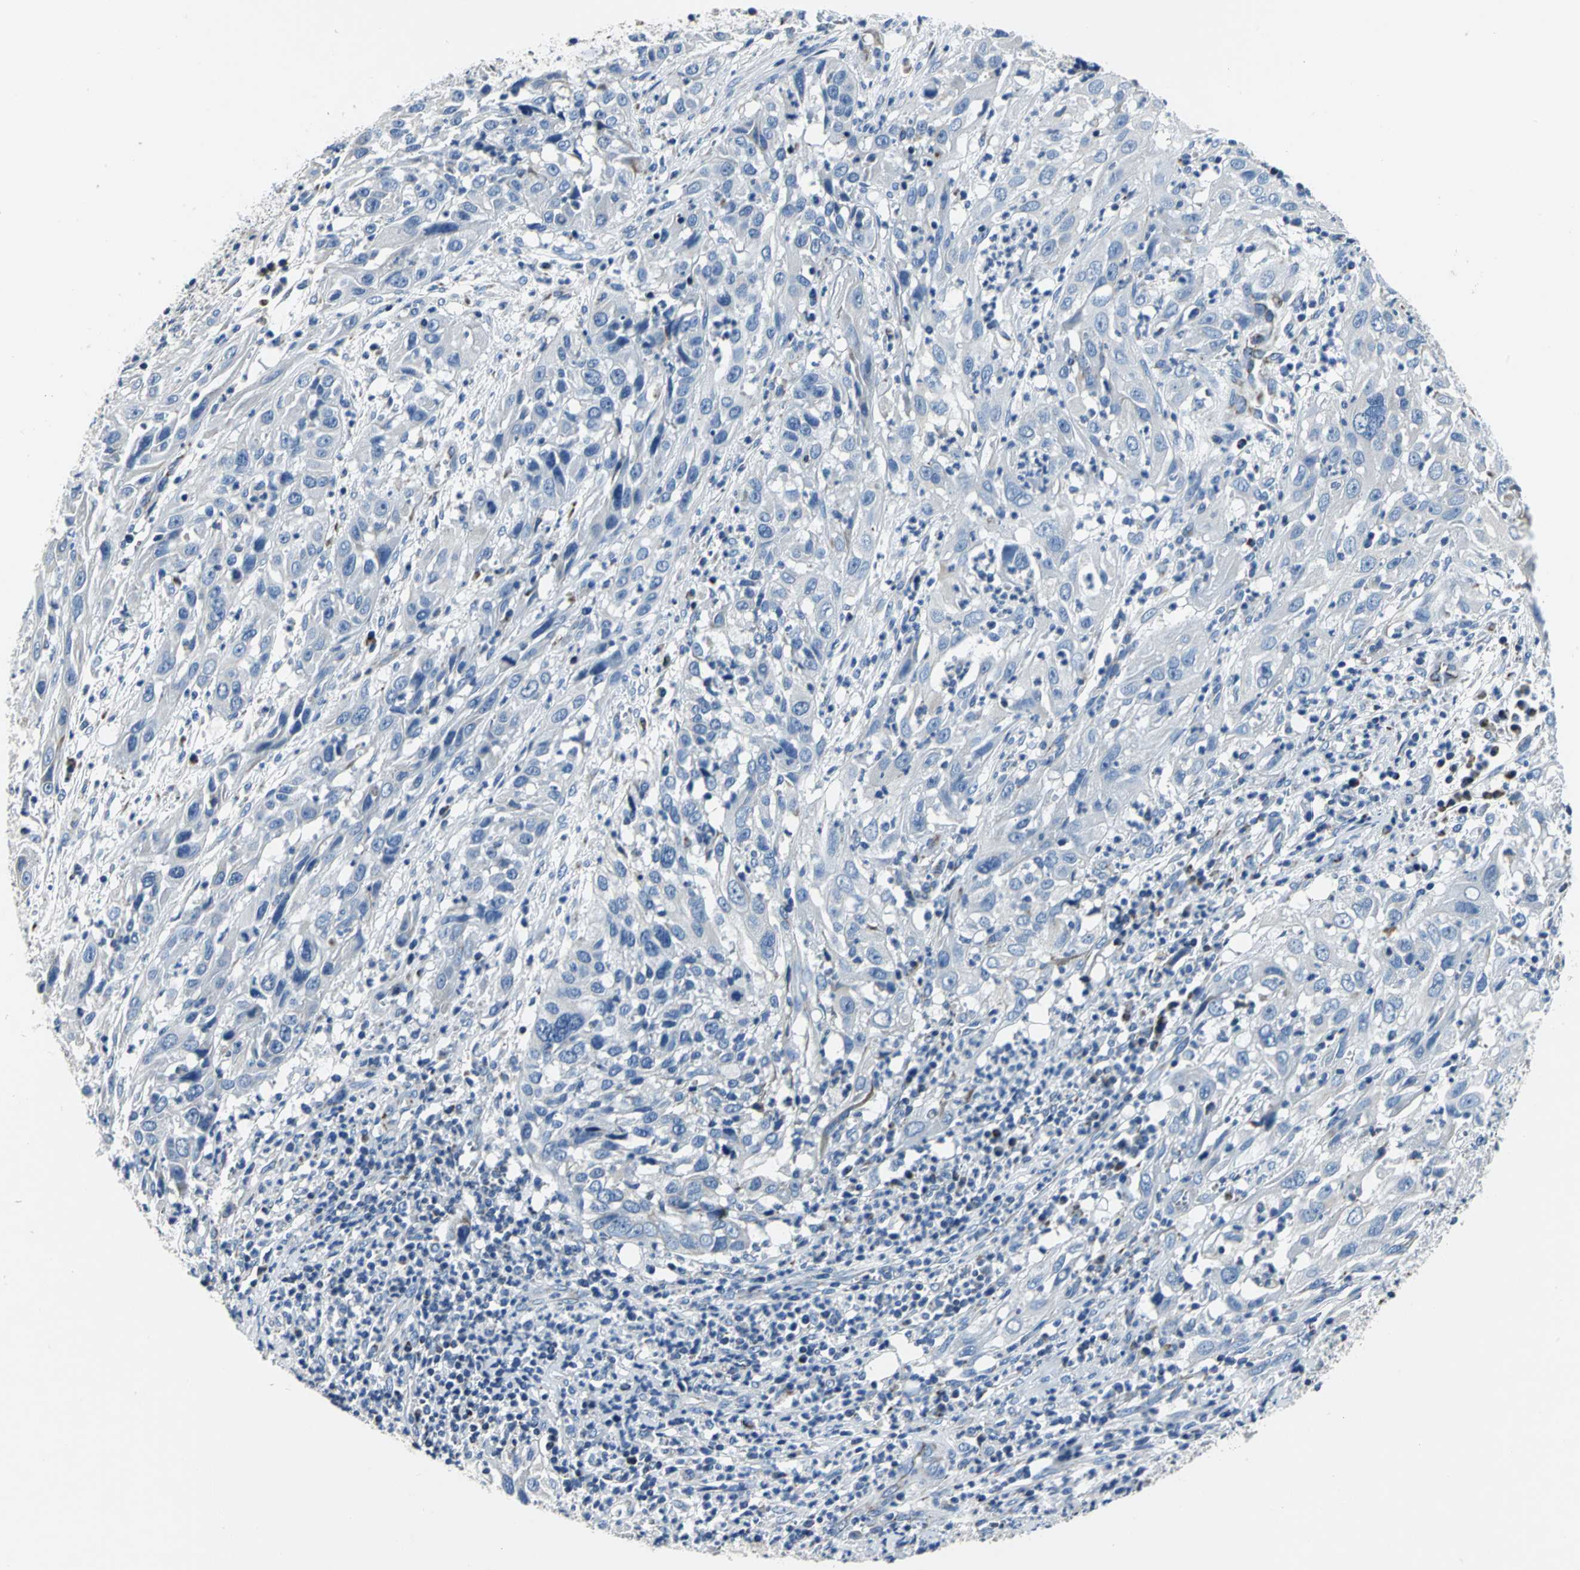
{"staining": {"intensity": "negative", "quantity": "none", "location": "none"}, "tissue": "cervical cancer", "cell_type": "Tumor cells", "image_type": "cancer", "snomed": [{"axis": "morphology", "description": "Squamous cell carcinoma, NOS"}, {"axis": "topography", "description": "Cervix"}], "caption": "The micrograph demonstrates no significant positivity in tumor cells of cervical squamous cell carcinoma. The staining was performed using DAB (3,3'-diaminobenzidine) to visualize the protein expression in brown, while the nuclei were stained in blue with hematoxylin (Magnification: 20x).", "gene": "IFI6", "patient": {"sex": "female", "age": 32}}